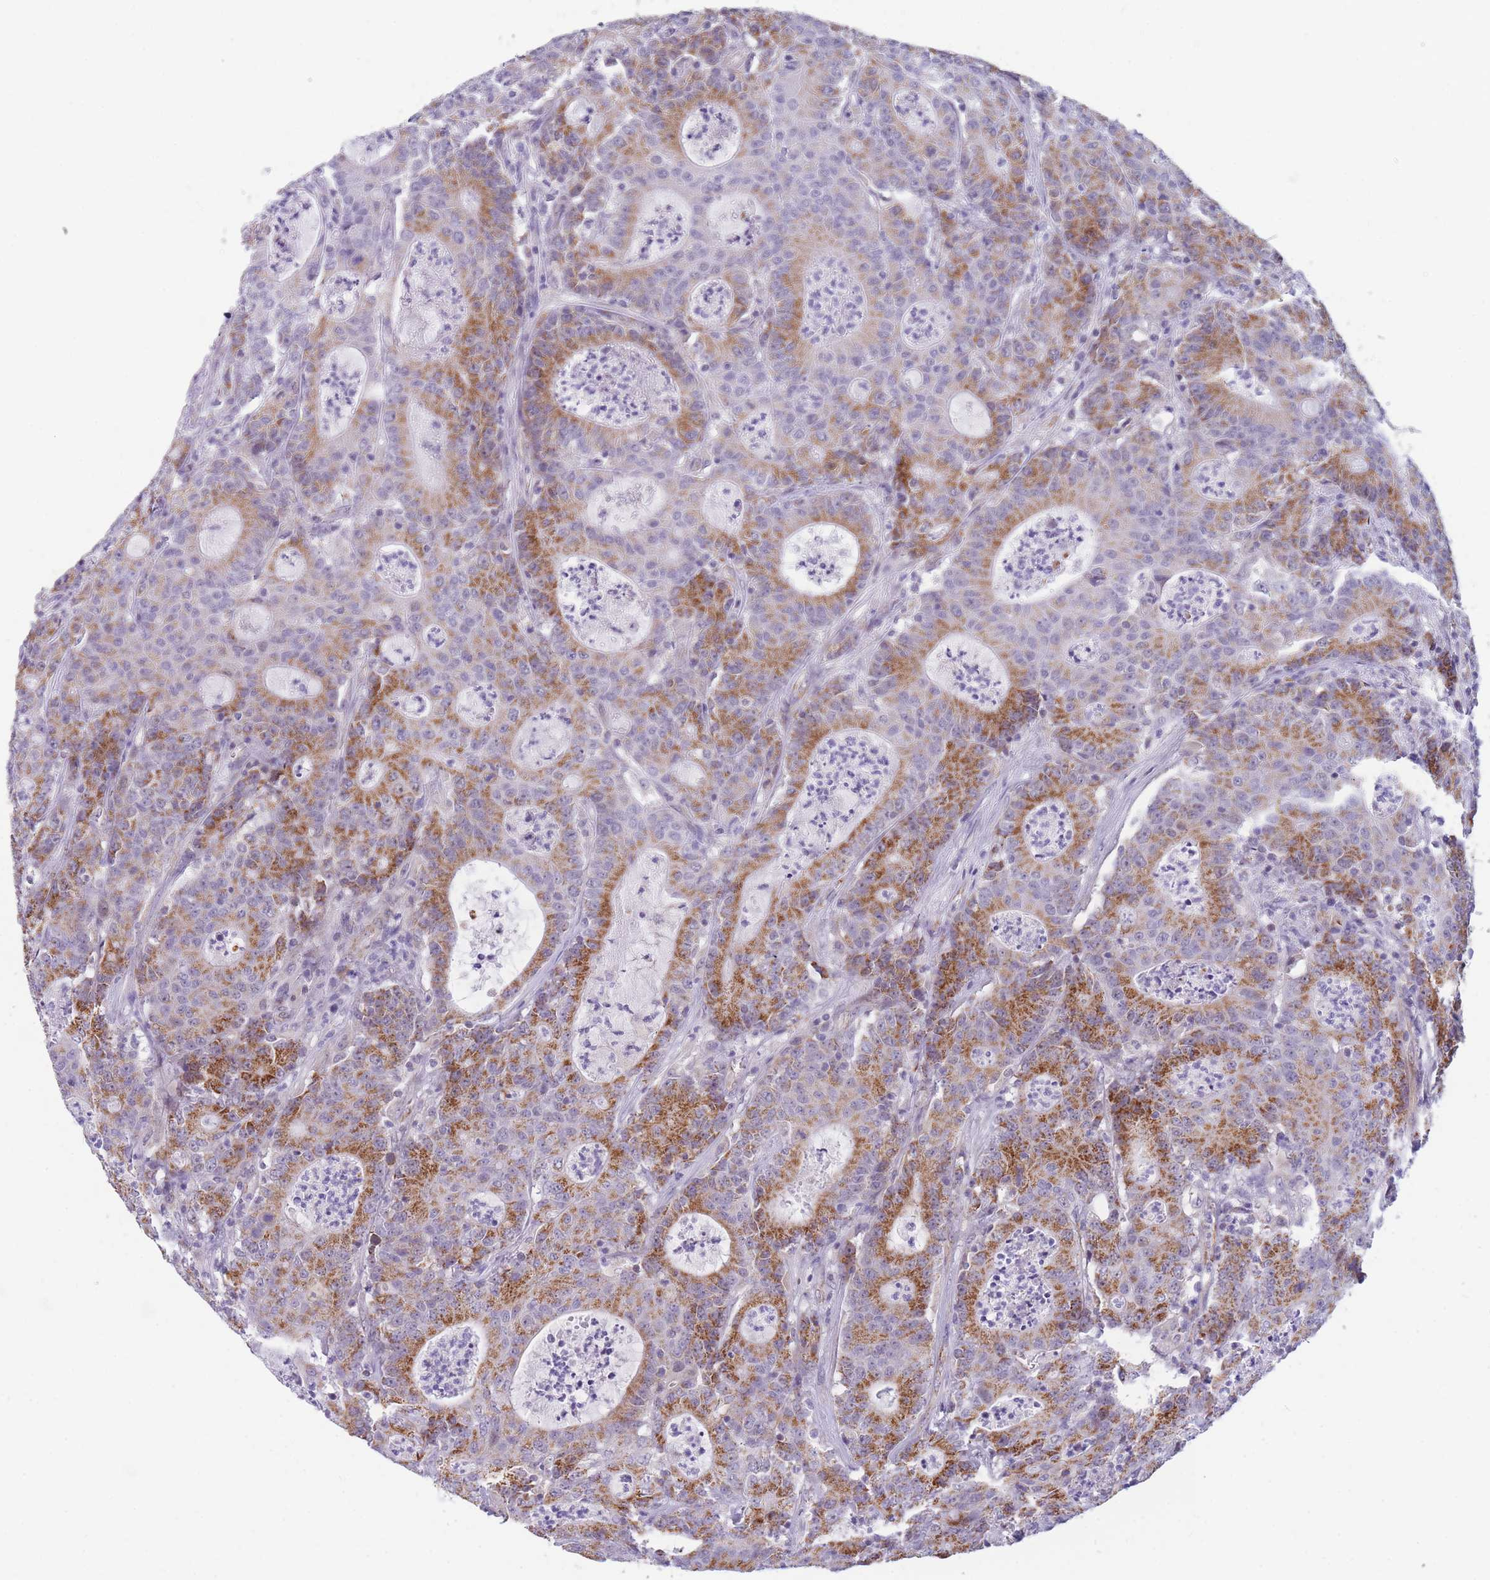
{"staining": {"intensity": "moderate", "quantity": "25%-75%", "location": "cytoplasmic/membranous"}, "tissue": "colorectal cancer", "cell_type": "Tumor cells", "image_type": "cancer", "snomed": [{"axis": "morphology", "description": "Adenocarcinoma, NOS"}, {"axis": "topography", "description": "Colon"}], "caption": "Human colorectal adenocarcinoma stained for a protein (brown) demonstrates moderate cytoplasmic/membranous positive expression in about 25%-75% of tumor cells.", "gene": "DDX49", "patient": {"sex": "male", "age": 83}}